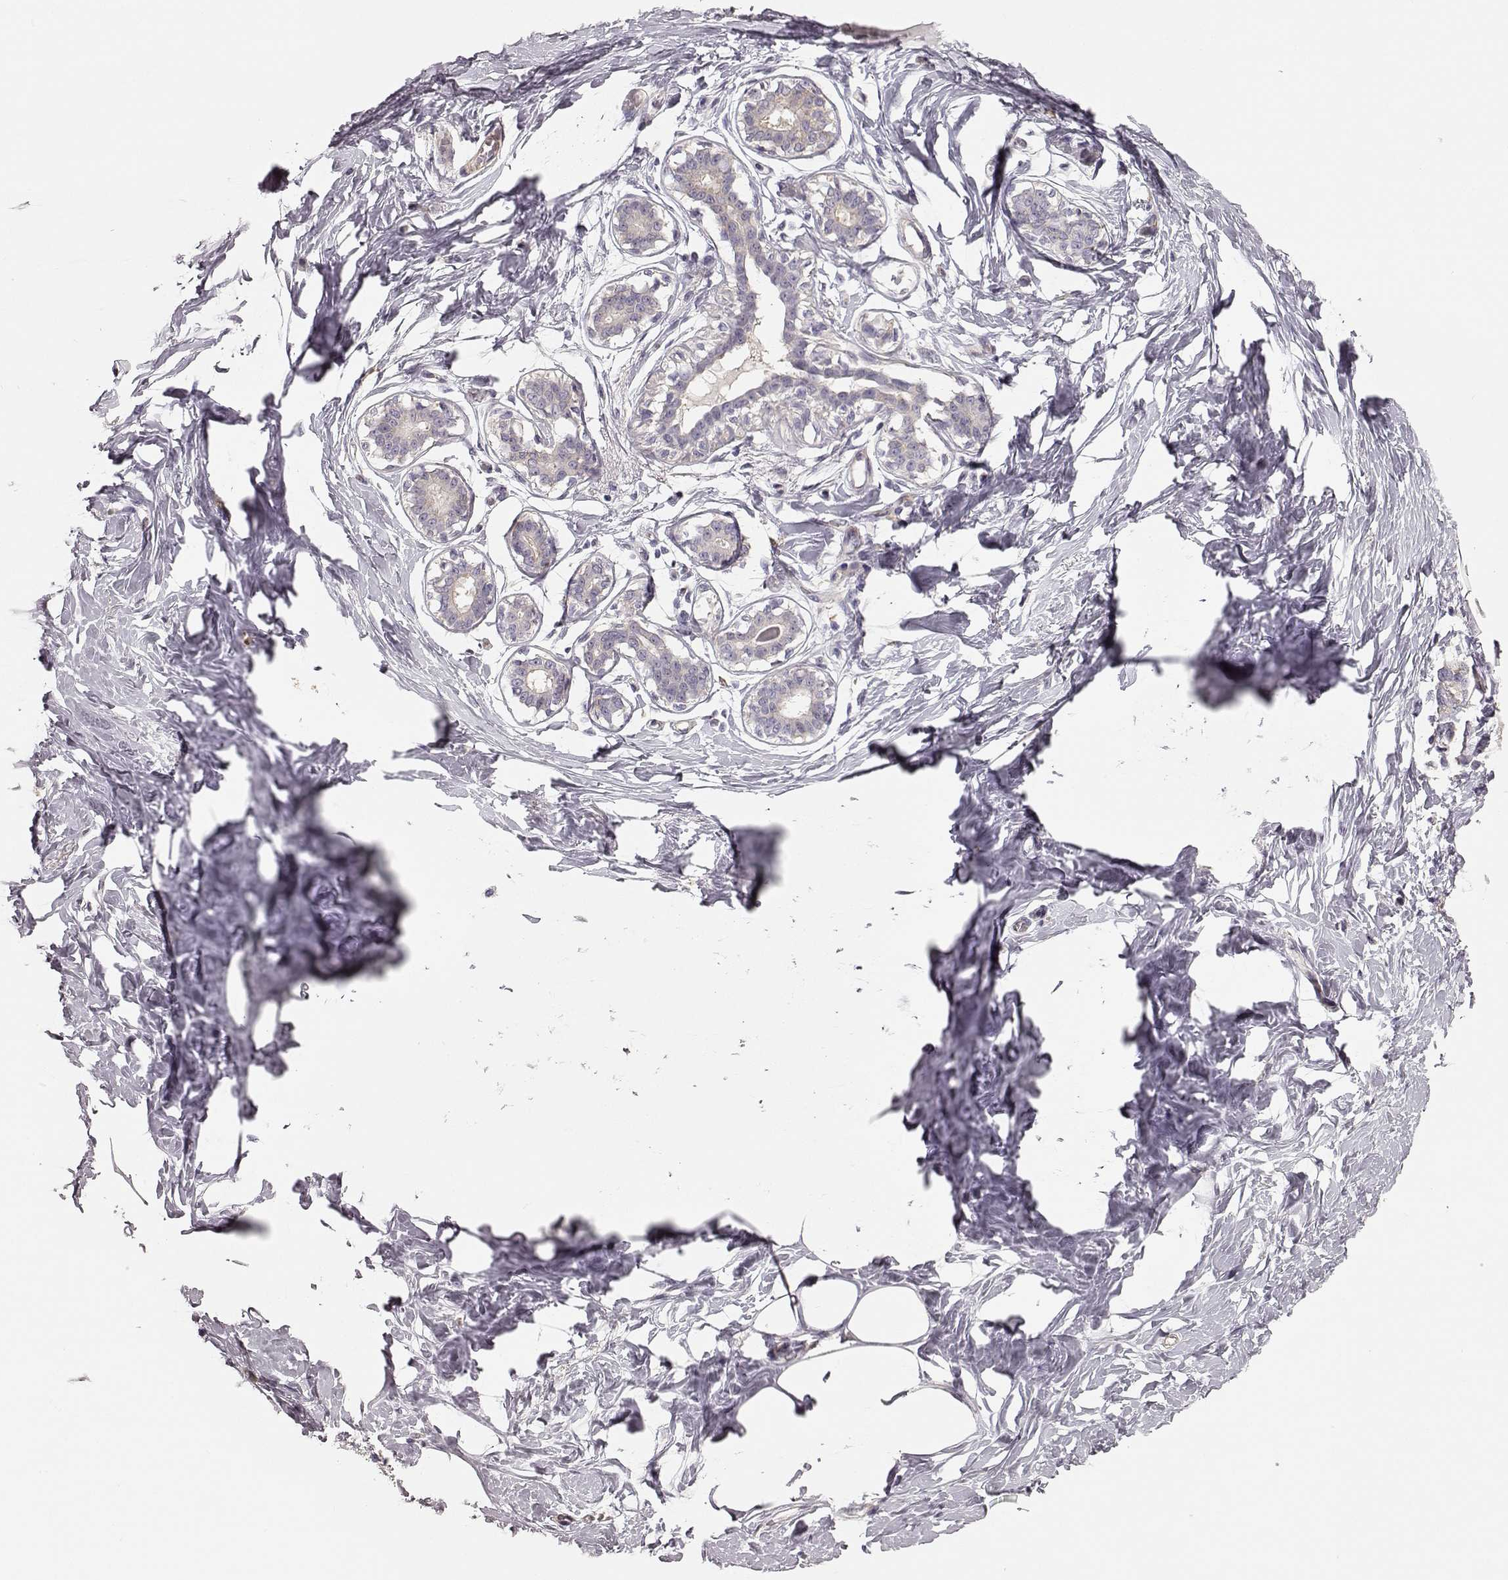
{"staining": {"intensity": "negative", "quantity": "none", "location": "none"}, "tissue": "breast", "cell_type": "Adipocytes", "image_type": "normal", "snomed": [{"axis": "morphology", "description": "Normal tissue, NOS"}, {"axis": "morphology", "description": "Lobular carcinoma, in situ"}, {"axis": "topography", "description": "Breast"}], "caption": "DAB (3,3'-diaminobenzidine) immunohistochemical staining of benign human breast demonstrates no significant positivity in adipocytes. Nuclei are stained in blue.", "gene": "GPR50", "patient": {"sex": "female", "age": 35}}